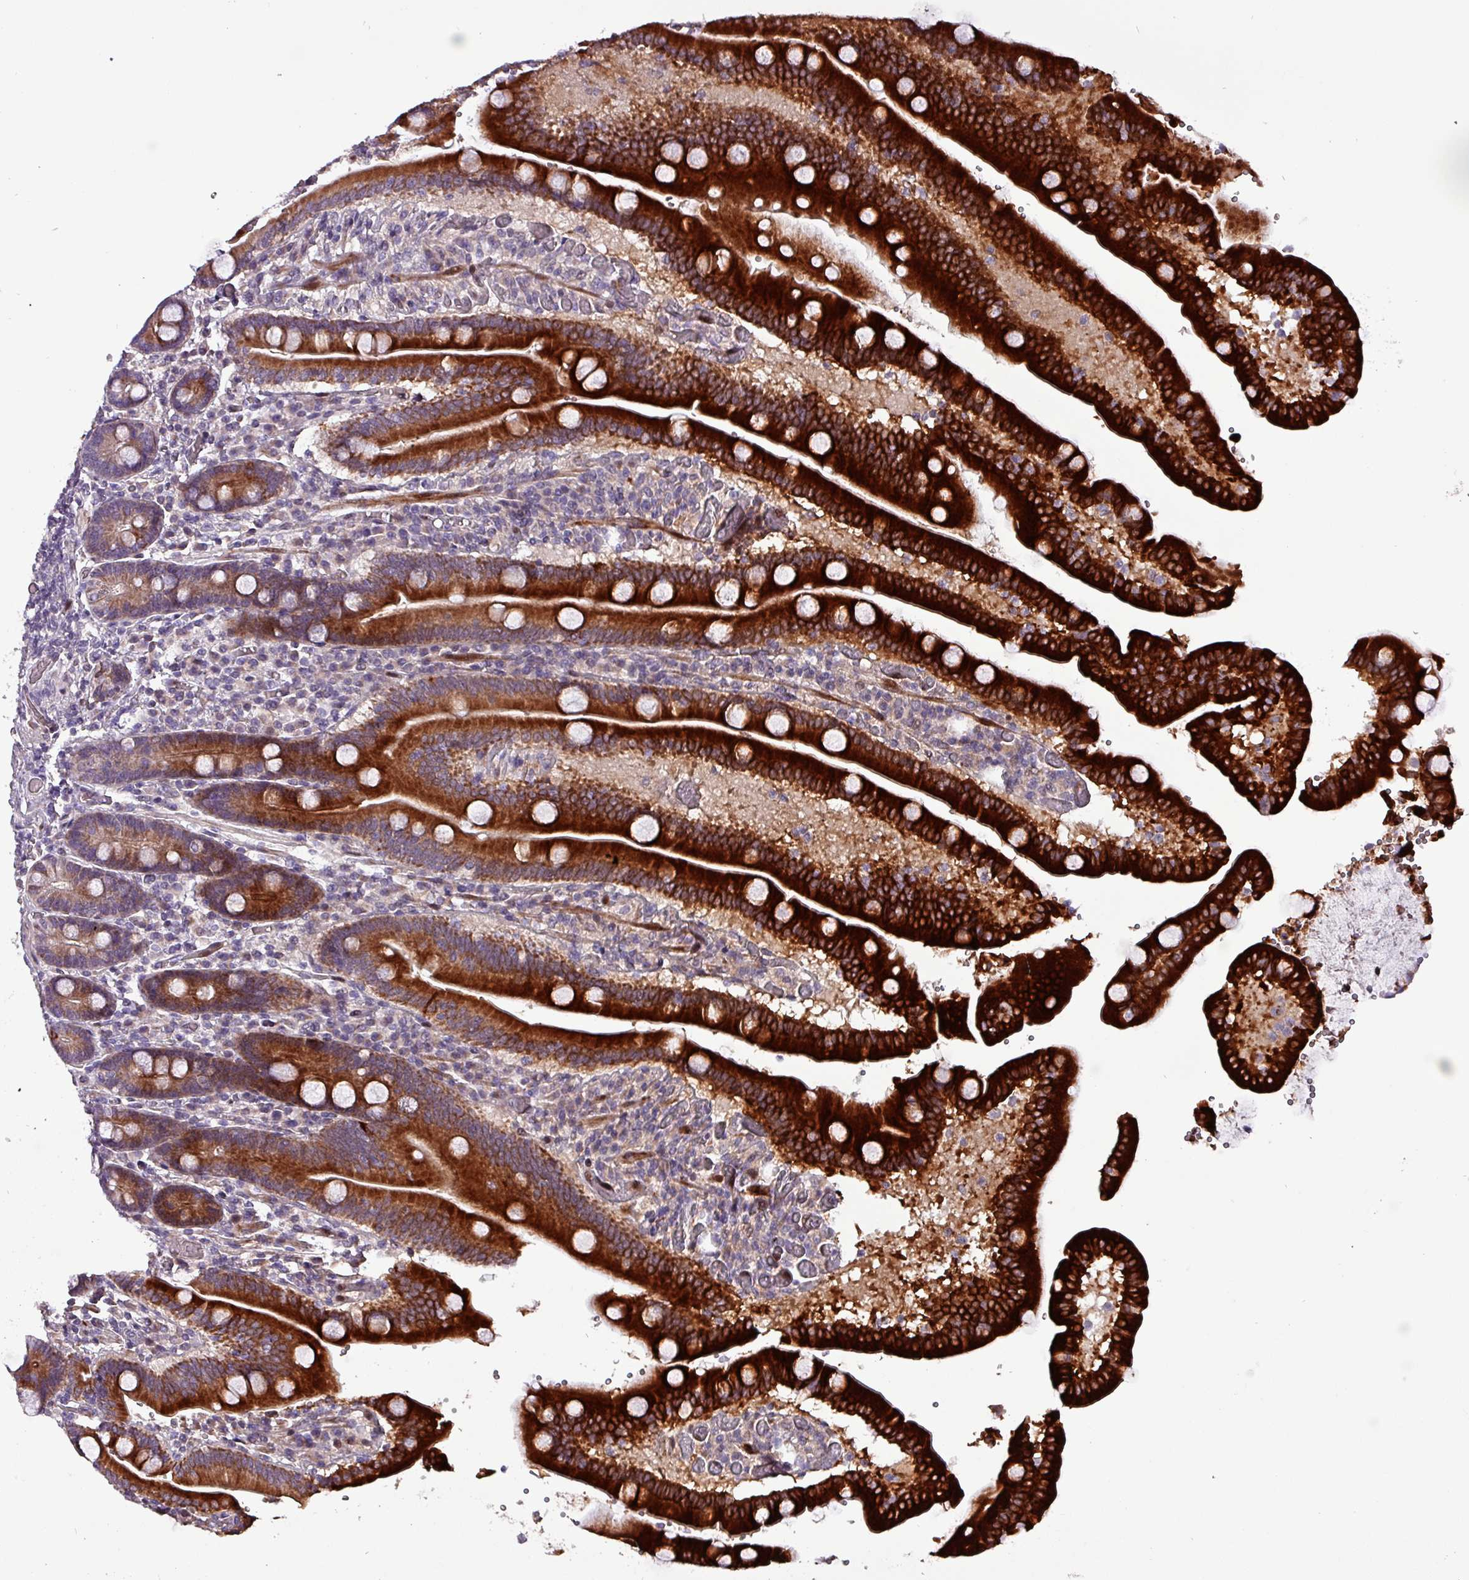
{"staining": {"intensity": "strong", "quantity": ">75%", "location": "cytoplasmic/membranous"}, "tissue": "duodenum", "cell_type": "Glandular cells", "image_type": "normal", "snomed": [{"axis": "morphology", "description": "Normal tissue, NOS"}, {"axis": "topography", "description": "Duodenum"}], "caption": "Protein staining displays strong cytoplasmic/membranous expression in approximately >75% of glandular cells in unremarkable duodenum.", "gene": "GRAPL", "patient": {"sex": "female", "age": 62}}